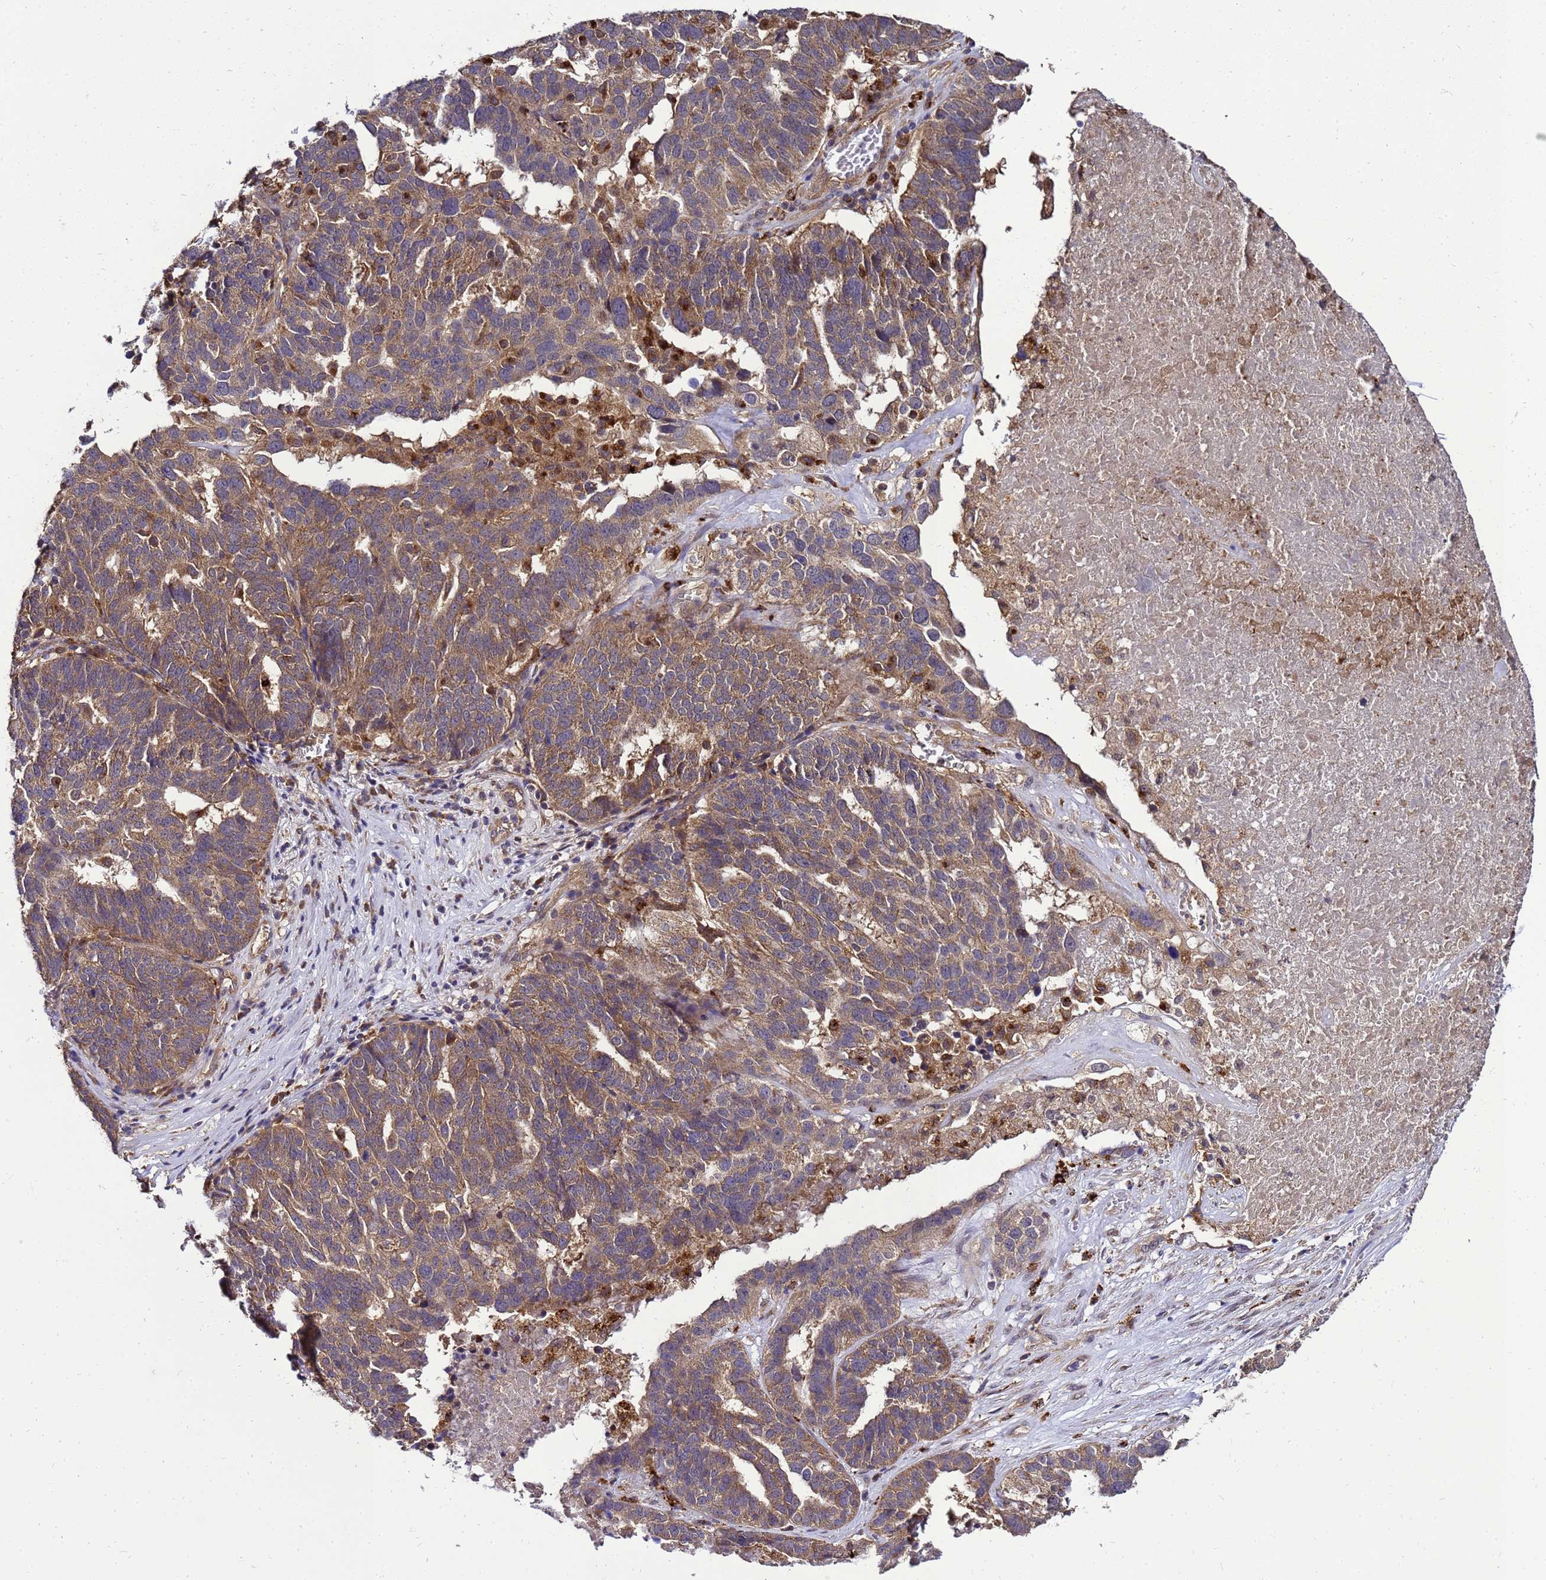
{"staining": {"intensity": "moderate", "quantity": ">75%", "location": "cytoplasmic/membranous"}, "tissue": "ovarian cancer", "cell_type": "Tumor cells", "image_type": "cancer", "snomed": [{"axis": "morphology", "description": "Cystadenocarcinoma, serous, NOS"}, {"axis": "topography", "description": "Ovary"}], "caption": "Immunohistochemistry image of human ovarian cancer stained for a protein (brown), which exhibits medium levels of moderate cytoplasmic/membranous staining in approximately >75% of tumor cells.", "gene": "TRABD", "patient": {"sex": "female", "age": 59}}